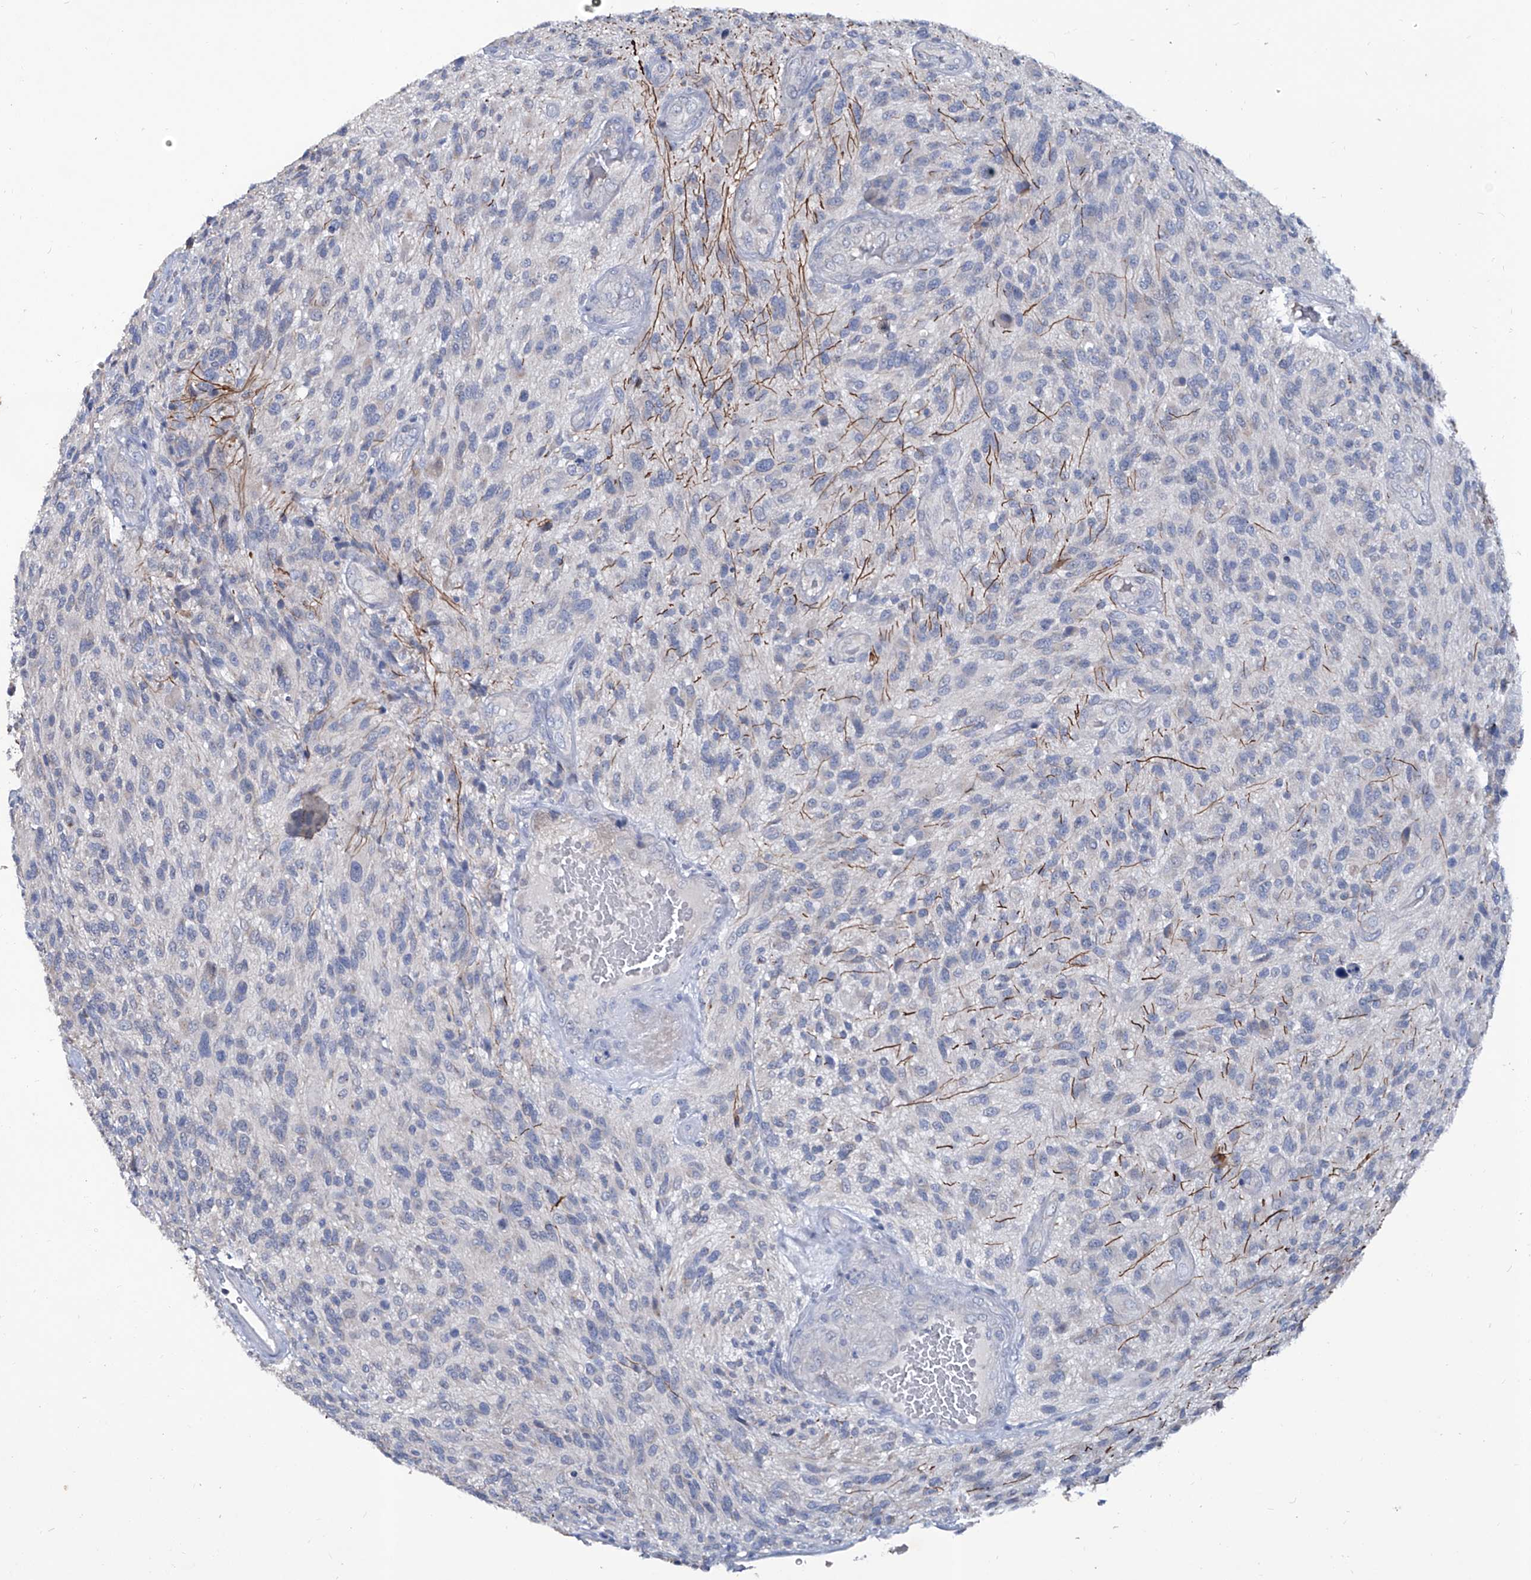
{"staining": {"intensity": "negative", "quantity": "none", "location": "none"}, "tissue": "glioma", "cell_type": "Tumor cells", "image_type": "cancer", "snomed": [{"axis": "morphology", "description": "Glioma, malignant, High grade"}, {"axis": "topography", "description": "Brain"}], "caption": "Tumor cells are negative for brown protein staining in malignant high-grade glioma.", "gene": "KLHL17", "patient": {"sex": "male", "age": 47}}